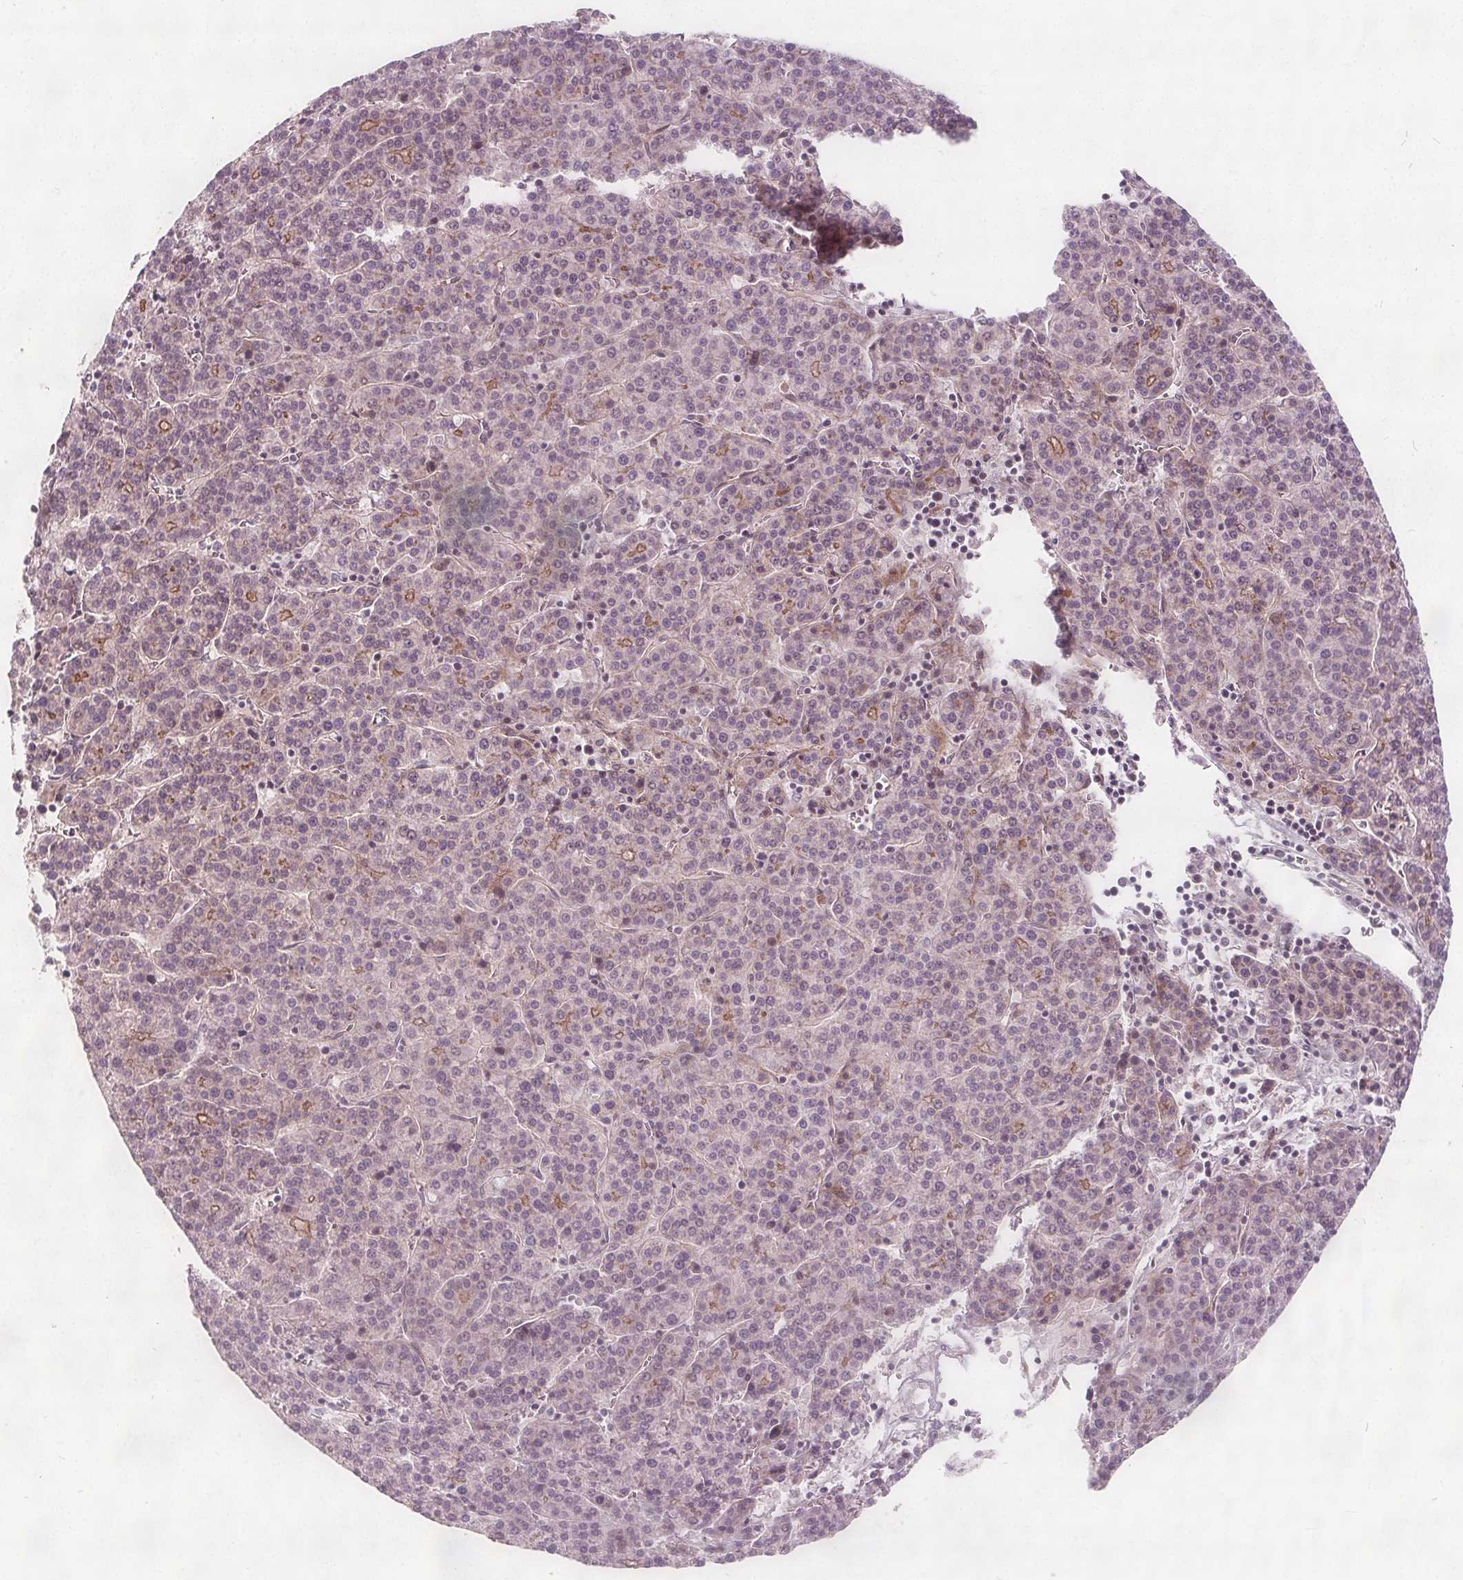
{"staining": {"intensity": "weak", "quantity": "<25%", "location": "cytoplasmic/membranous"}, "tissue": "liver cancer", "cell_type": "Tumor cells", "image_type": "cancer", "snomed": [{"axis": "morphology", "description": "Carcinoma, Hepatocellular, NOS"}, {"axis": "topography", "description": "Liver"}], "caption": "This photomicrograph is of liver cancer (hepatocellular carcinoma) stained with immunohistochemistry to label a protein in brown with the nuclei are counter-stained blue. There is no staining in tumor cells.", "gene": "PTPRT", "patient": {"sex": "female", "age": 58}}